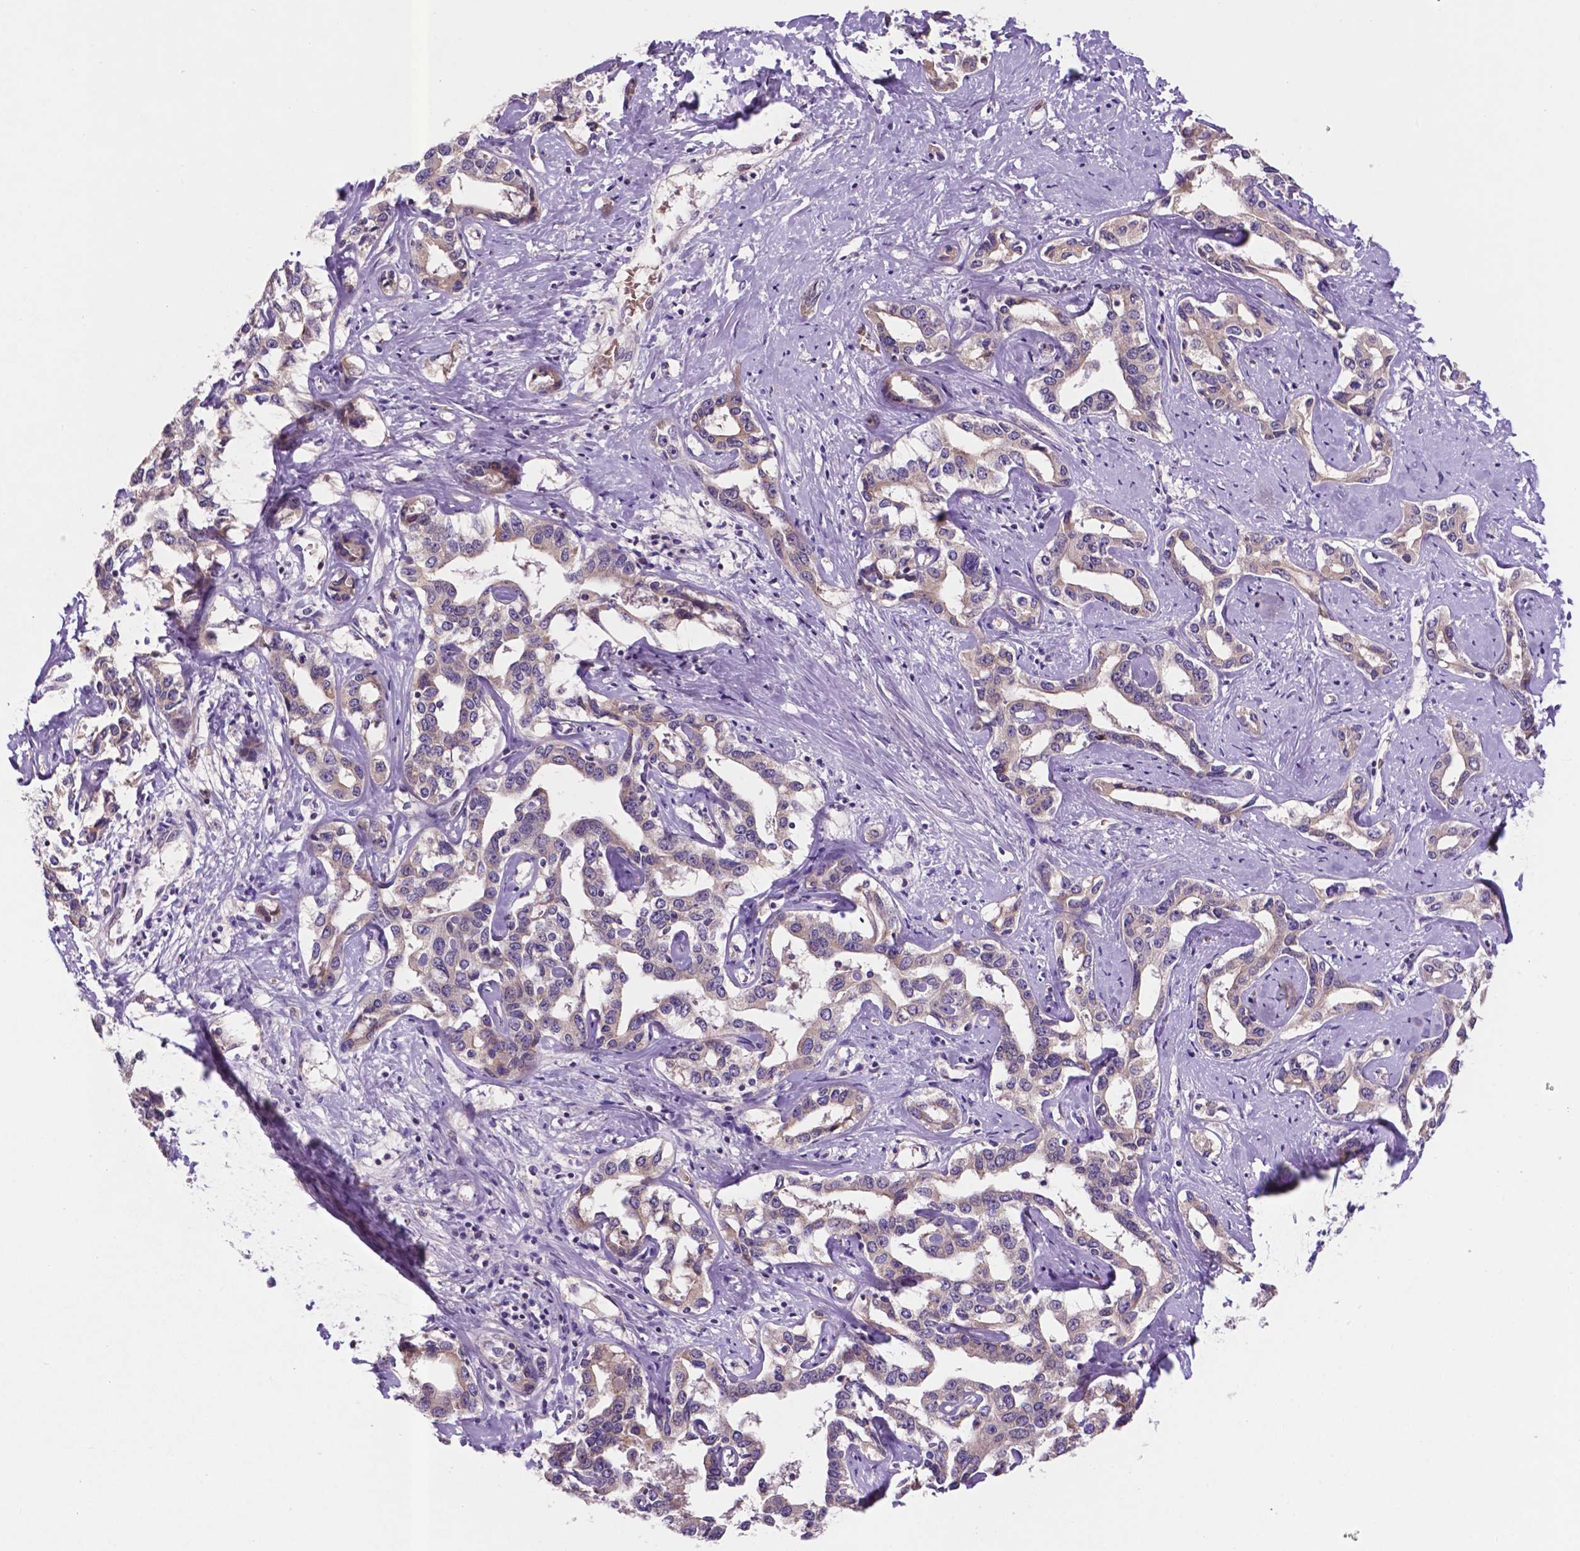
{"staining": {"intensity": "weak", "quantity": ">75%", "location": "cytoplasmic/membranous"}, "tissue": "liver cancer", "cell_type": "Tumor cells", "image_type": "cancer", "snomed": [{"axis": "morphology", "description": "Cholangiocarcinoma"}, {"axis": "topography", "description": "Liver"}], "caption": "Protein positivity by IHC exhibits weak cytoplasmic/membranous expression in about >75% of tumor cells in liver cholangiocarcinoma.", "gene": "TM4SF20", "patient": {"sex": "male", "age": 59}}